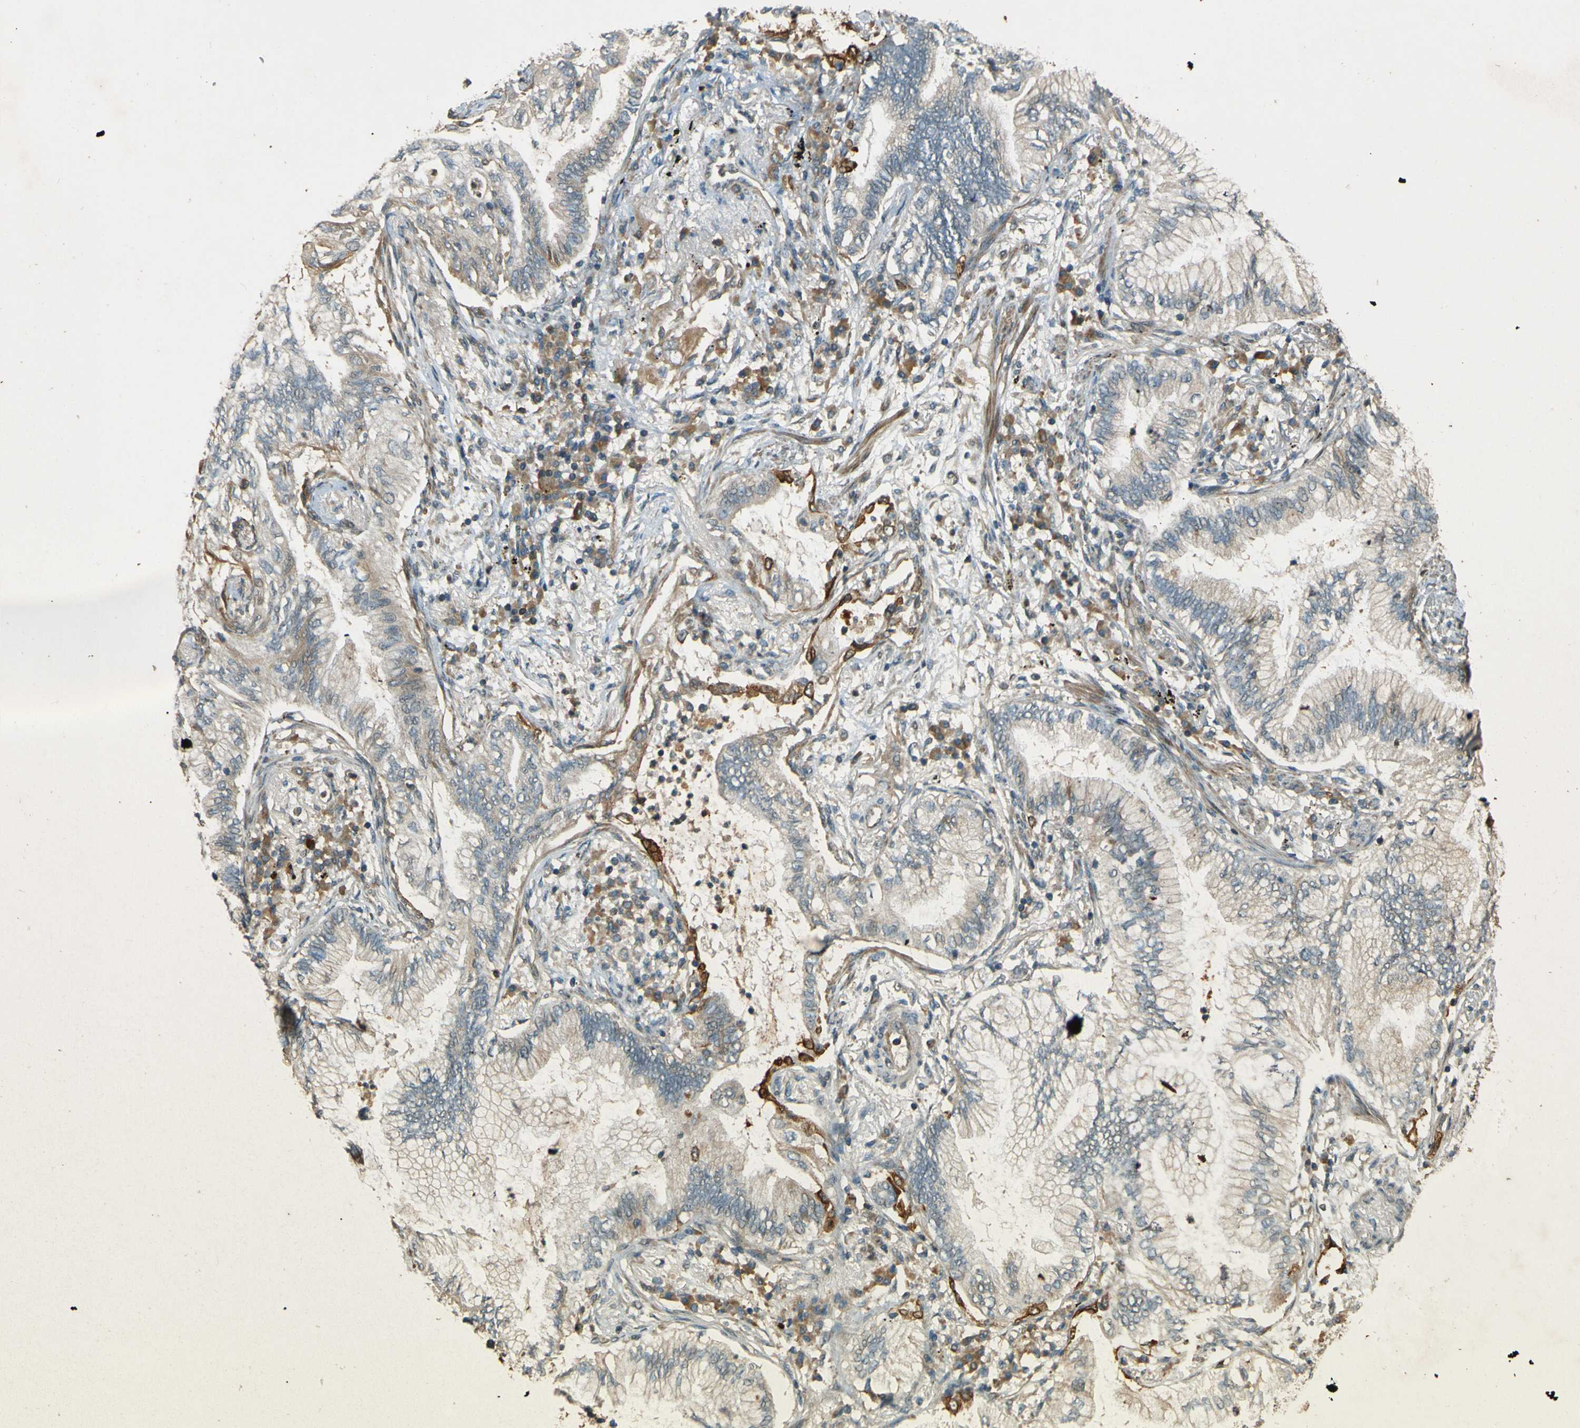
{"staining": {"intensity": "weak", "quantity": "25%-75%", "location": "cytoplasmic/membranous"}, "tissue": "lung cancer", "cell_type": "Tumor cells", "image_type": "cancer", "snomed": [{"axis": "morphology", "description": "Normal tissue, NOS"}, {"axis": "morphology", "description": "Adenocarcinoma, NOS"}, {"axis": "topography", "description": "Bronchus"}, {"axis": "topography", "description": "Lung"}], "caption": "A brown stain shows weak cytoplasmic/membranous staining of a protein in lung adenocarcinoma tumor cells.", "gene": "LPCAT1", "patient": {"sex": "female", "age": 70}}